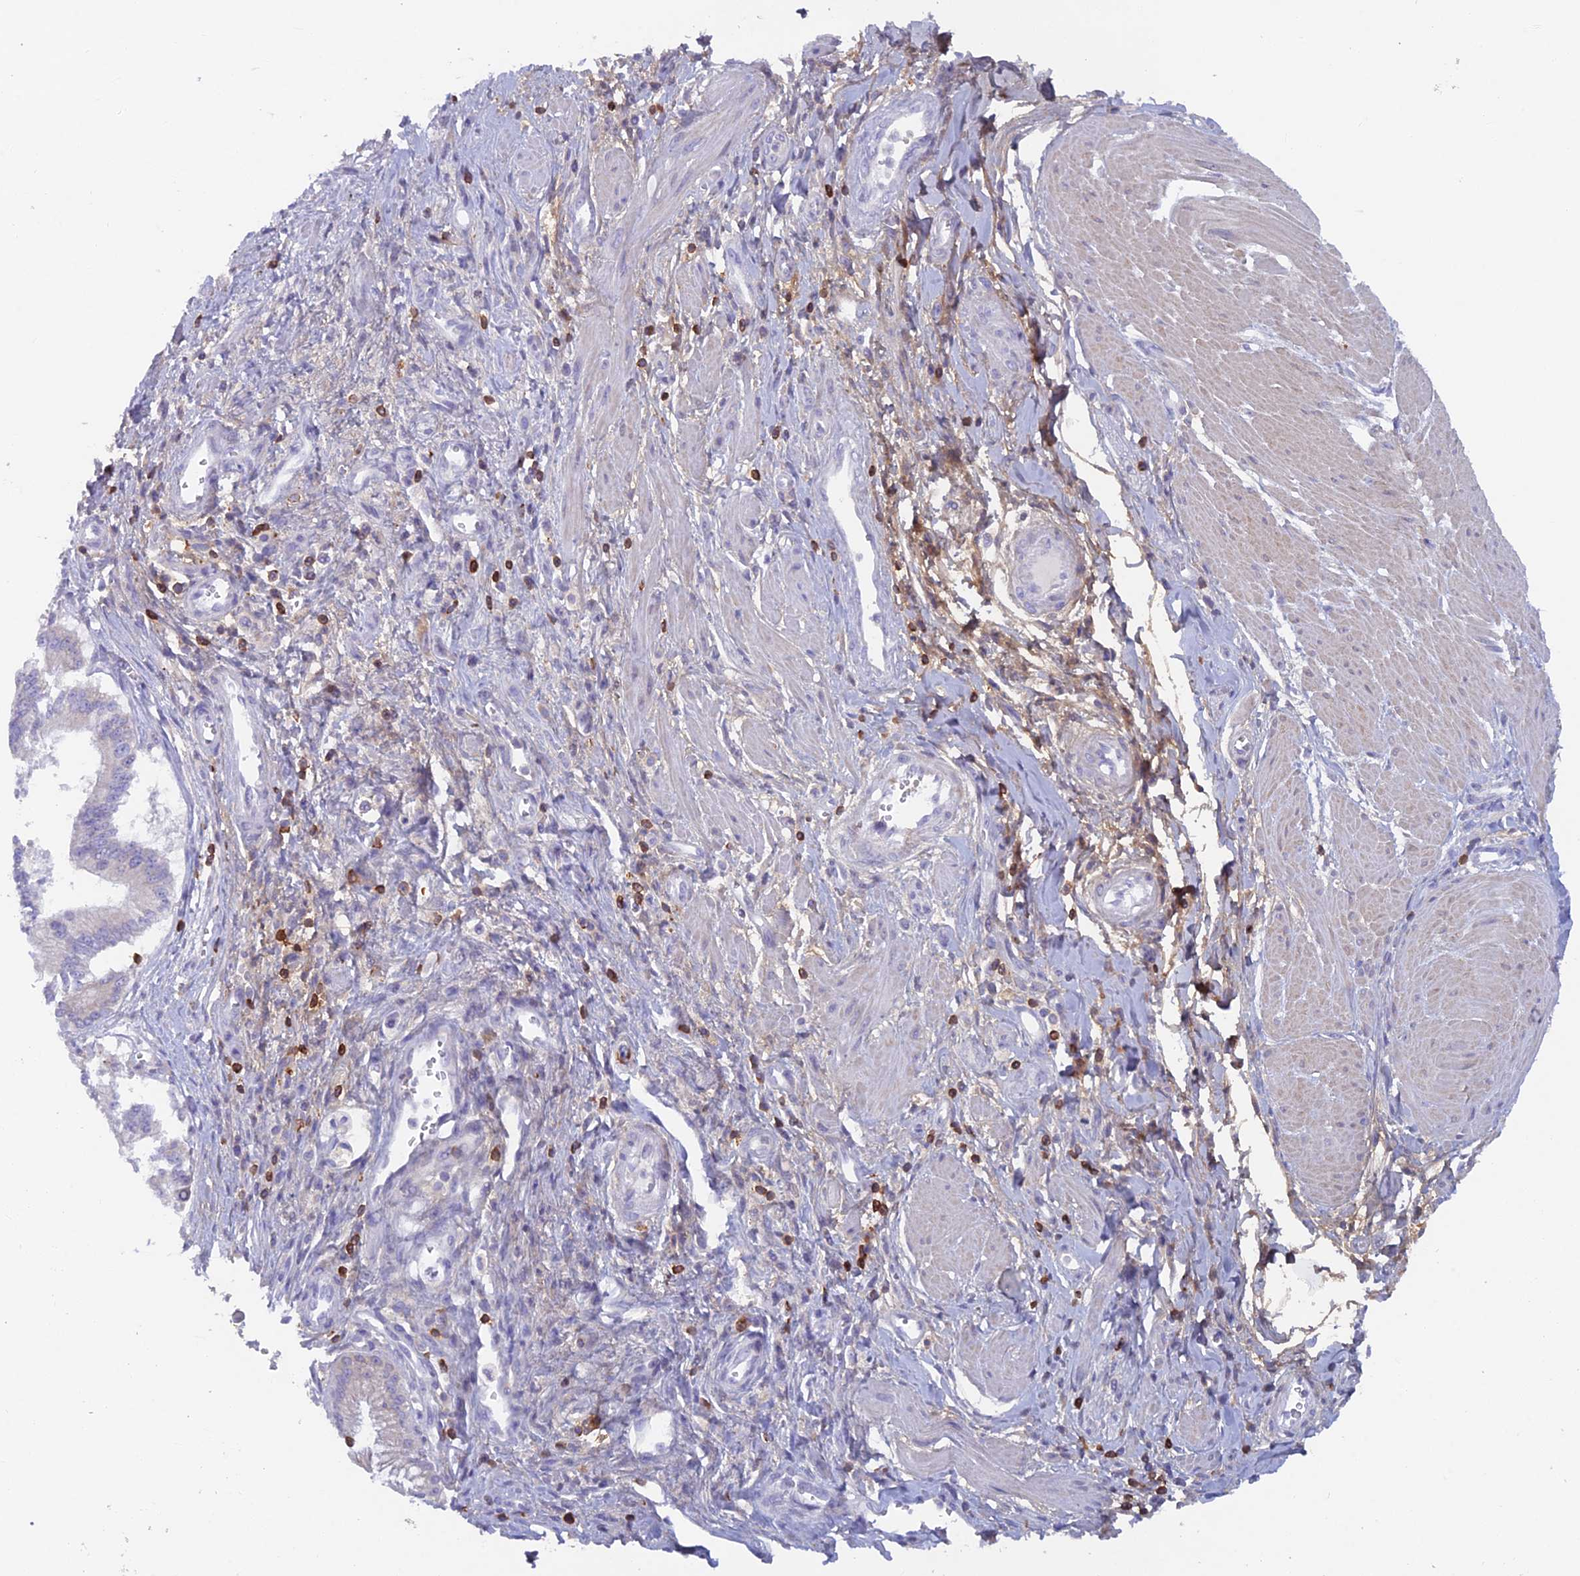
{"staining": {"intensity": "weak", "quantity": "<25%", "location": "cytoplasmic/membranous"}, "tissue": "pancreatic cancer", "cell_type": "Tumor cells", "image_type": "cancer", "snomed": [{"axis": "morphology", "description": "Adenocarcinoma, NOS"}, {"axis": "topography", "description": "Pancreas"}], "caption": "Tumor cells are negative for brown protein staining in pancreatic adenocarcinoma. Brightfield microscopy of immunohistochemistry stained with DAB (3,3'-diaminobenzidine) (brown) and hematoxylin (blue), captured at high magnification.", "gene": "ABI3BP", "patient": {"sex": "male", "age": 78}}